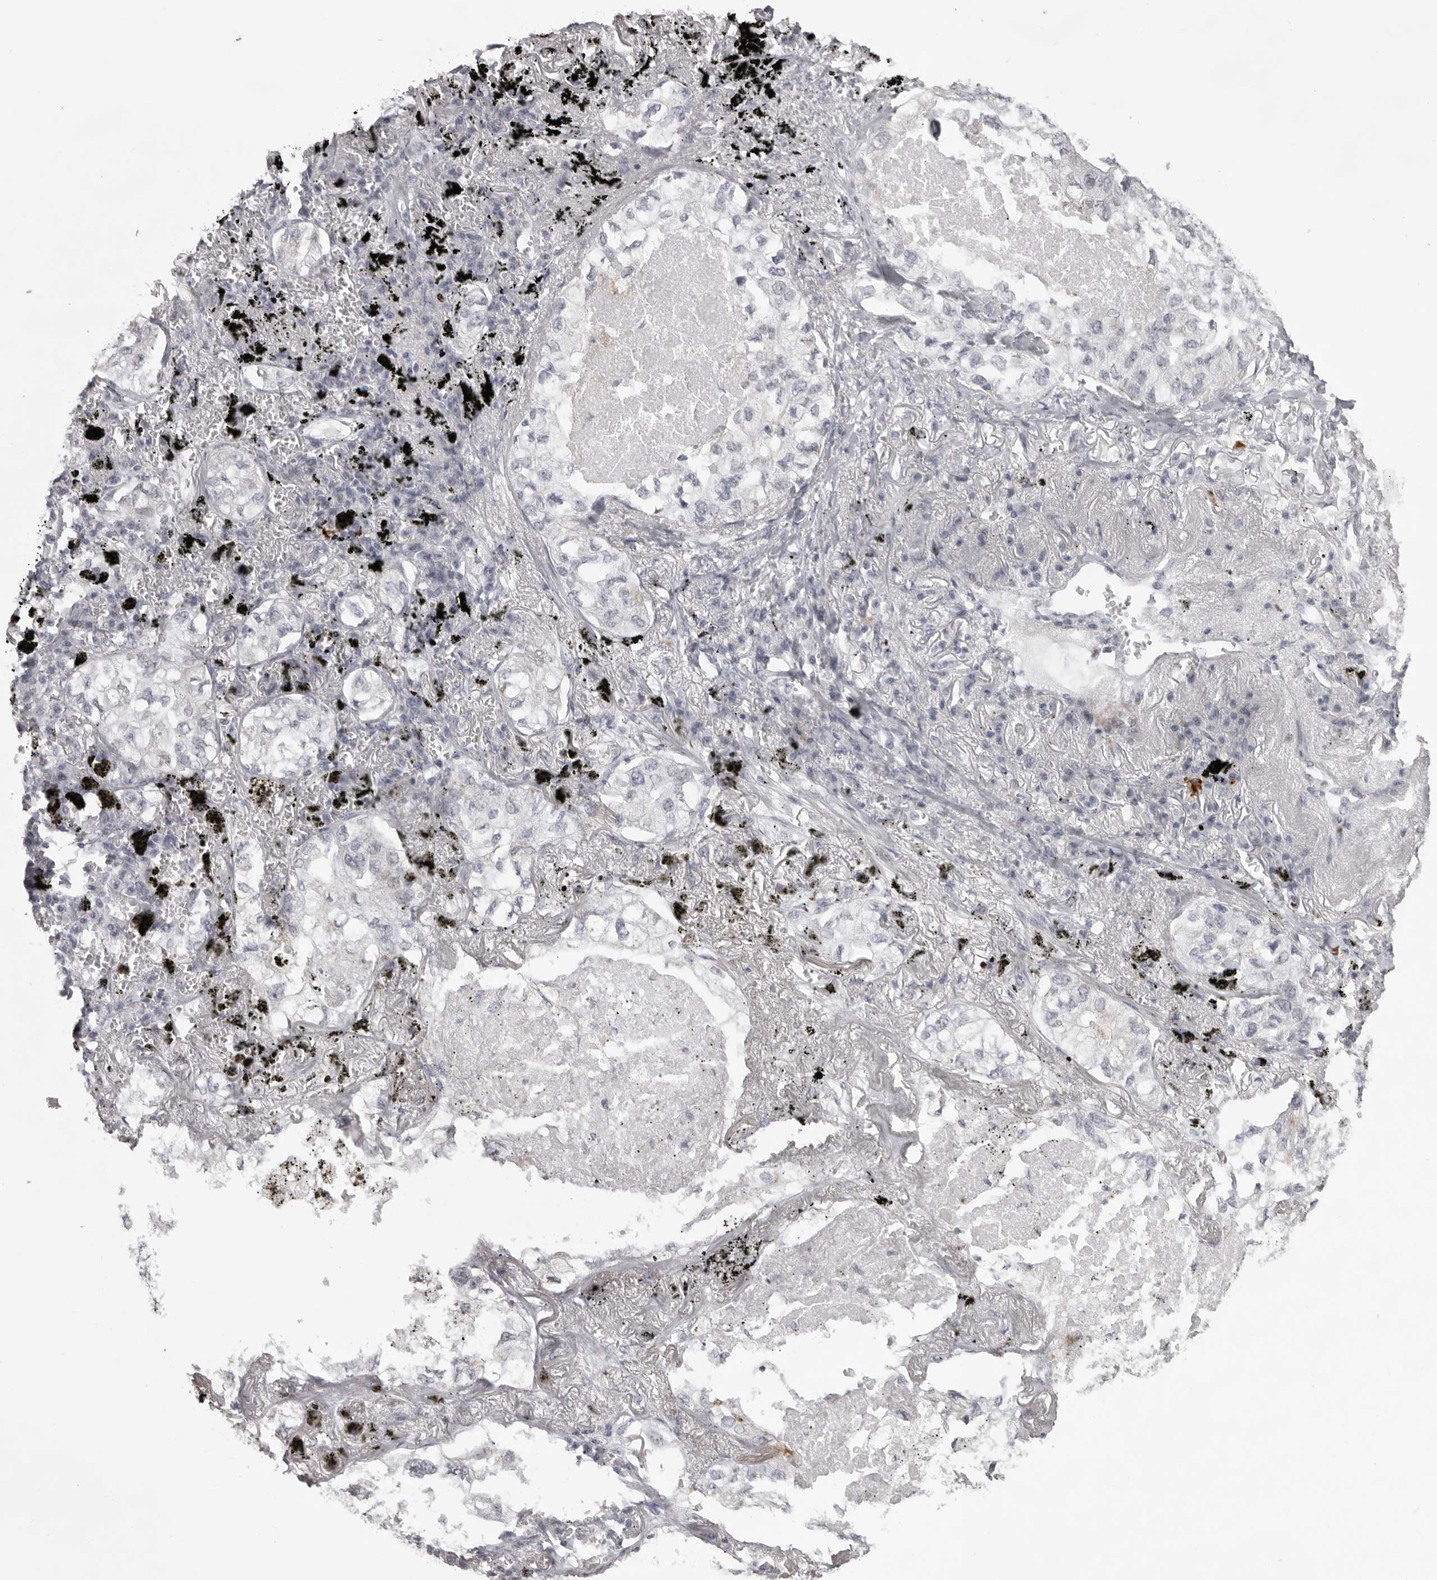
{"staining": {"intensity": "negative", "quantity": "none", "location": "none"}, "tissue": "lung cancer", "cell_type": "Tumor cells", "image_type": "cancer", "snomed": [{"axis": "morphology", "description": "Adenocarcinoma, NOS"}, {"axis": "topography", "description": "Lung"}], "caption": "IHC of lung cancer demonstrates no staining in tumor cells. Brightfield microscopy of immunohistochemistry stained with DAB (brown) and hematoxylin (blue), captured at high magnification.", "gene": "NUDT18", "patient": {"sex": "male", "age": 65}}